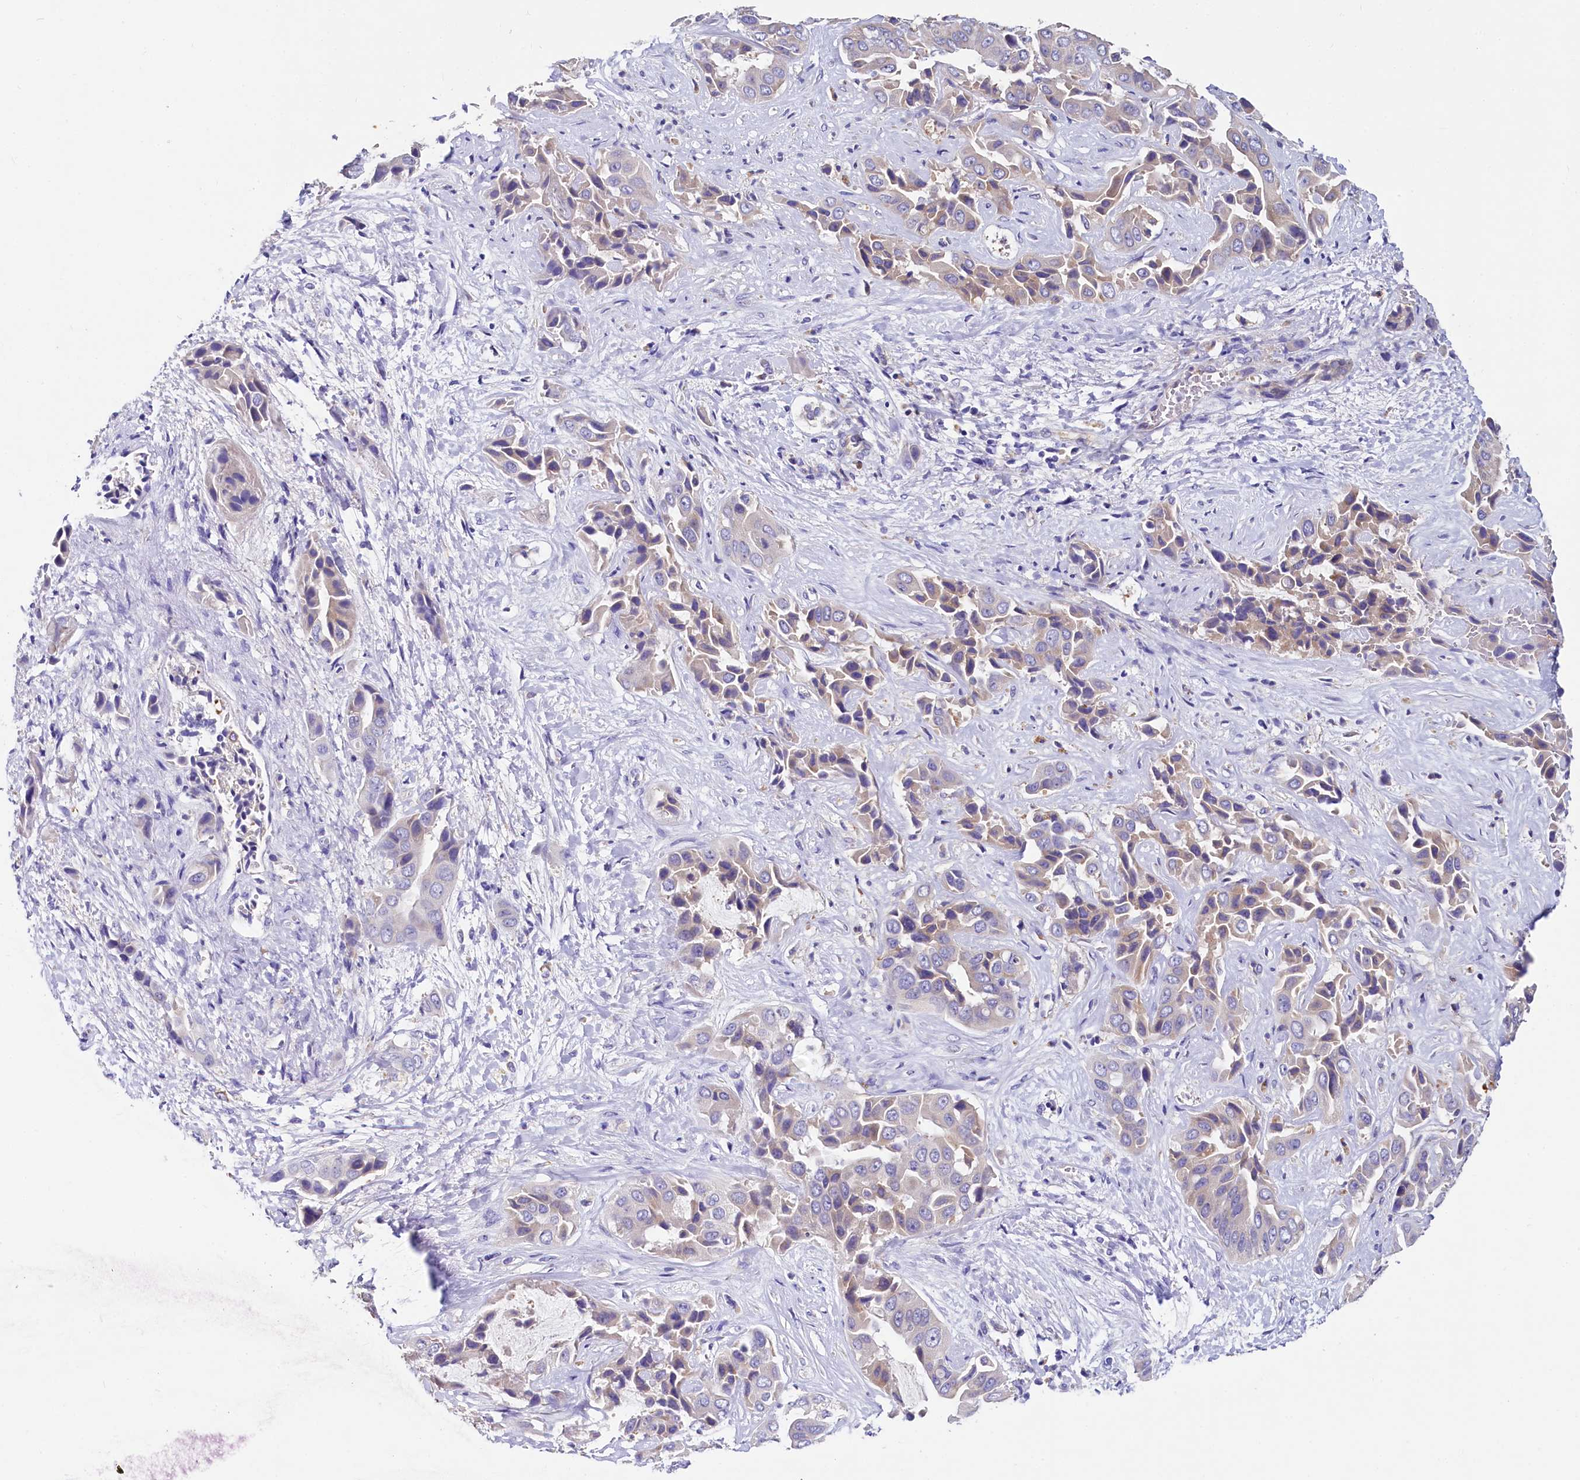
{"staining": {"intensity": "weak", "quantity": "25%-75%", "location": "cytoplasmic/membranous"}, "tissue": "liver cancer", "cell_type": "Tumor cells", "image_type": "cancer", "snomed": [{"axis": "morphology", "description": "Cholangiocarcinoma"}, {"axis": "topography", "description": "Liver"}], "caption": "This micrograph shows immunohistochemistry staining of liver cholangiocarcinoma, with low weak cytoplasmic/membranous staining in approximately 25%-75% of tumor cells.", "gene": "QARS1", "patient": {"sex": "female", "age": 52}}